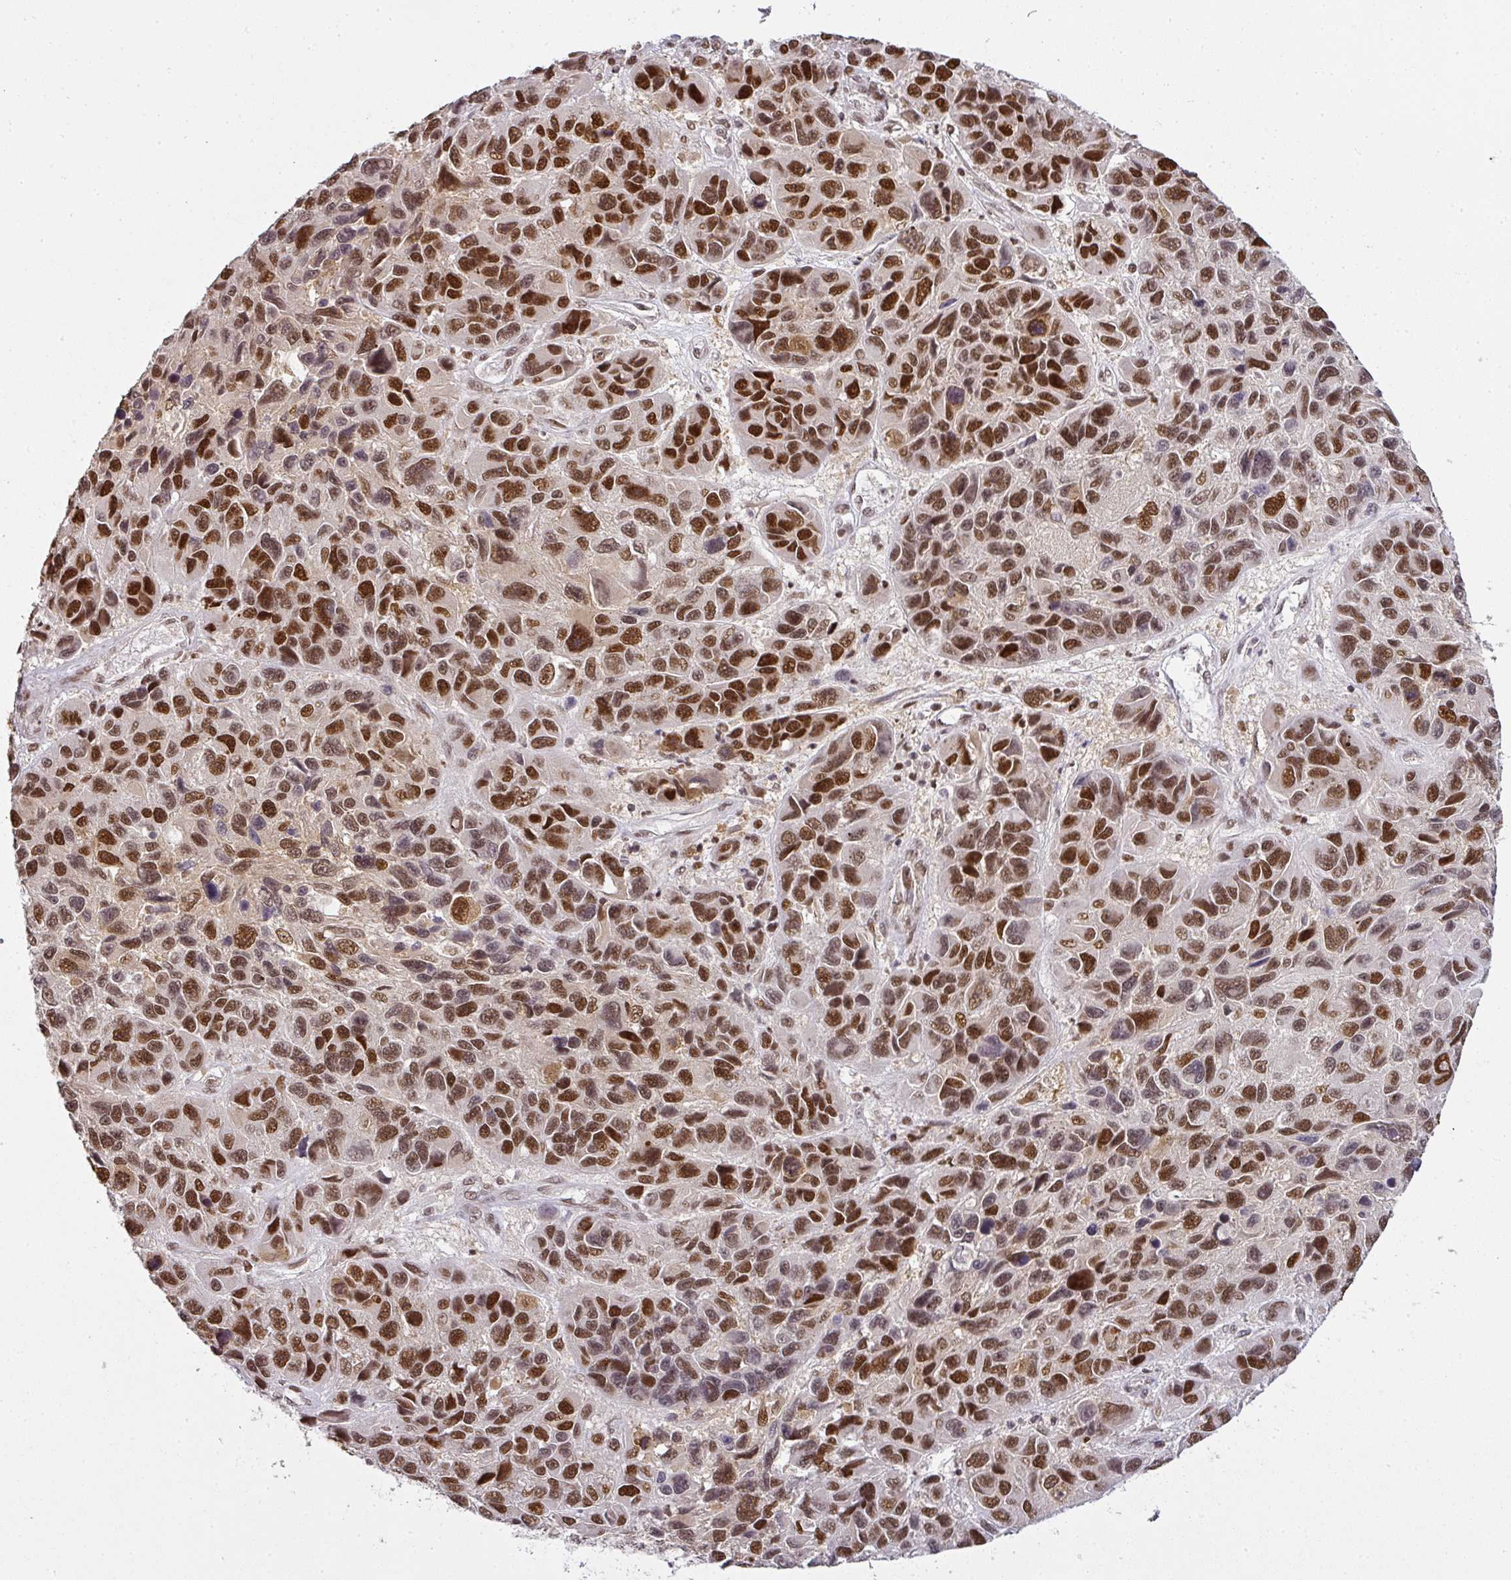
{"staining": {"intensity": "strong", "quantity": ">75%", "location": "nuclear"}, "tissue": "melanoma", "cell_type": "Tumor cells", "image_type": "cancer", "snomed": [{"axis": "morphology", "description": "Malignant melanoma, NOS"}, {"axis": "topography", "description": "Skin"}], "caption": "A brown stain shows strong nuclear expression of a protein in human melanoma tumor cells.", "gene": "GPRIN2", "patient": {"sex": "male", "age": 53}}